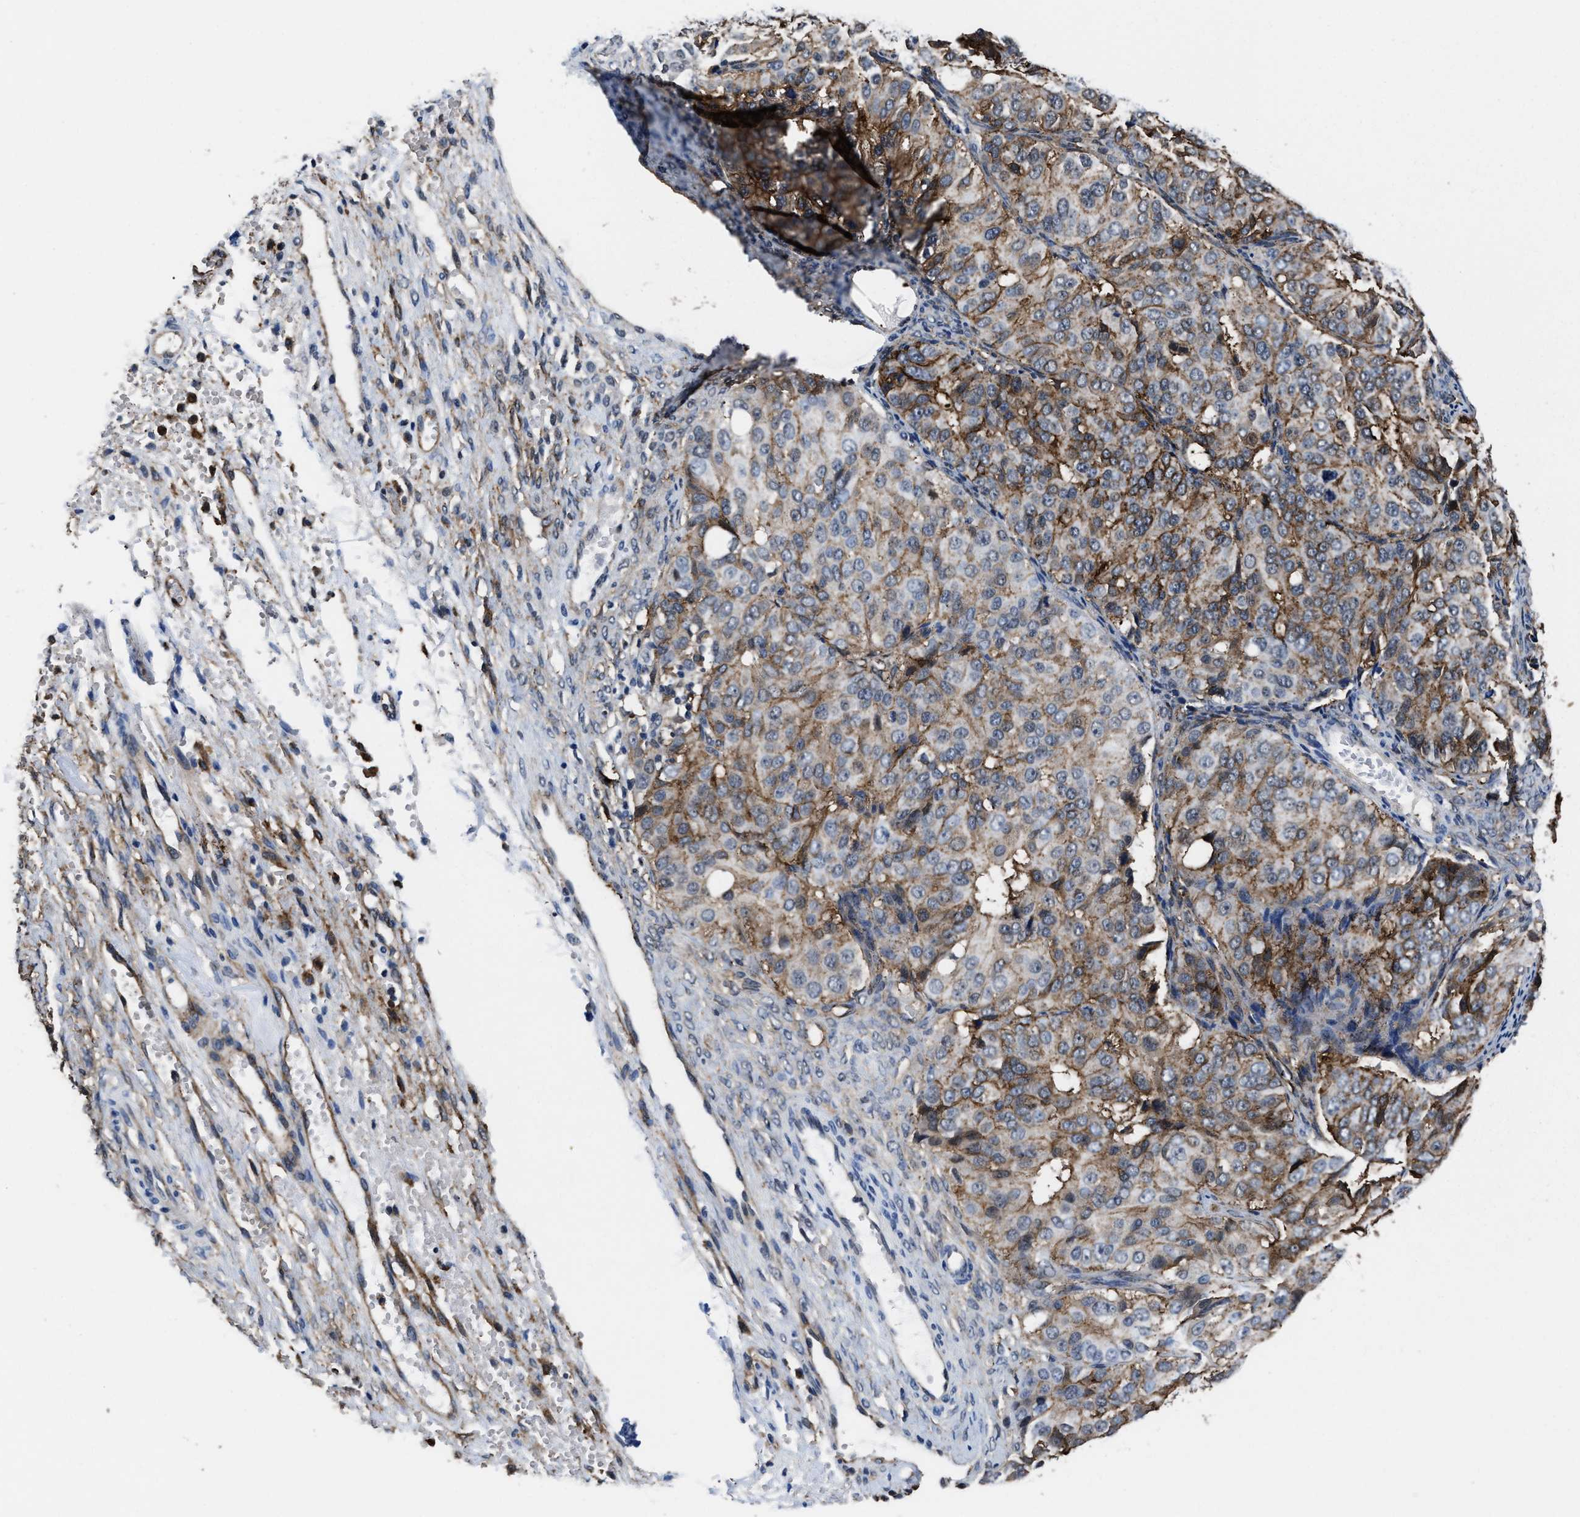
{"staining": {"intensity": "moderate", "quantity": ">75%", "location": "cytoplasmic/membranous"}, "tissue": "ovarian cancer", "cell_type": "Tumor cells", "image_type": "cancer", "snomed": [{"axis": "morphology", "description": "Carcinoma, endometroid"}, {"axis": "topography", "description": "Ovary"}], "caption": "Immunohistochemical staining of ovarian cancer shows moderate cytoplasmic/membranous protein positivity in approximately >75% of tumor cells.", "gene": "MARCKSL1", "patient": {"sex": "female", "age": 51}}